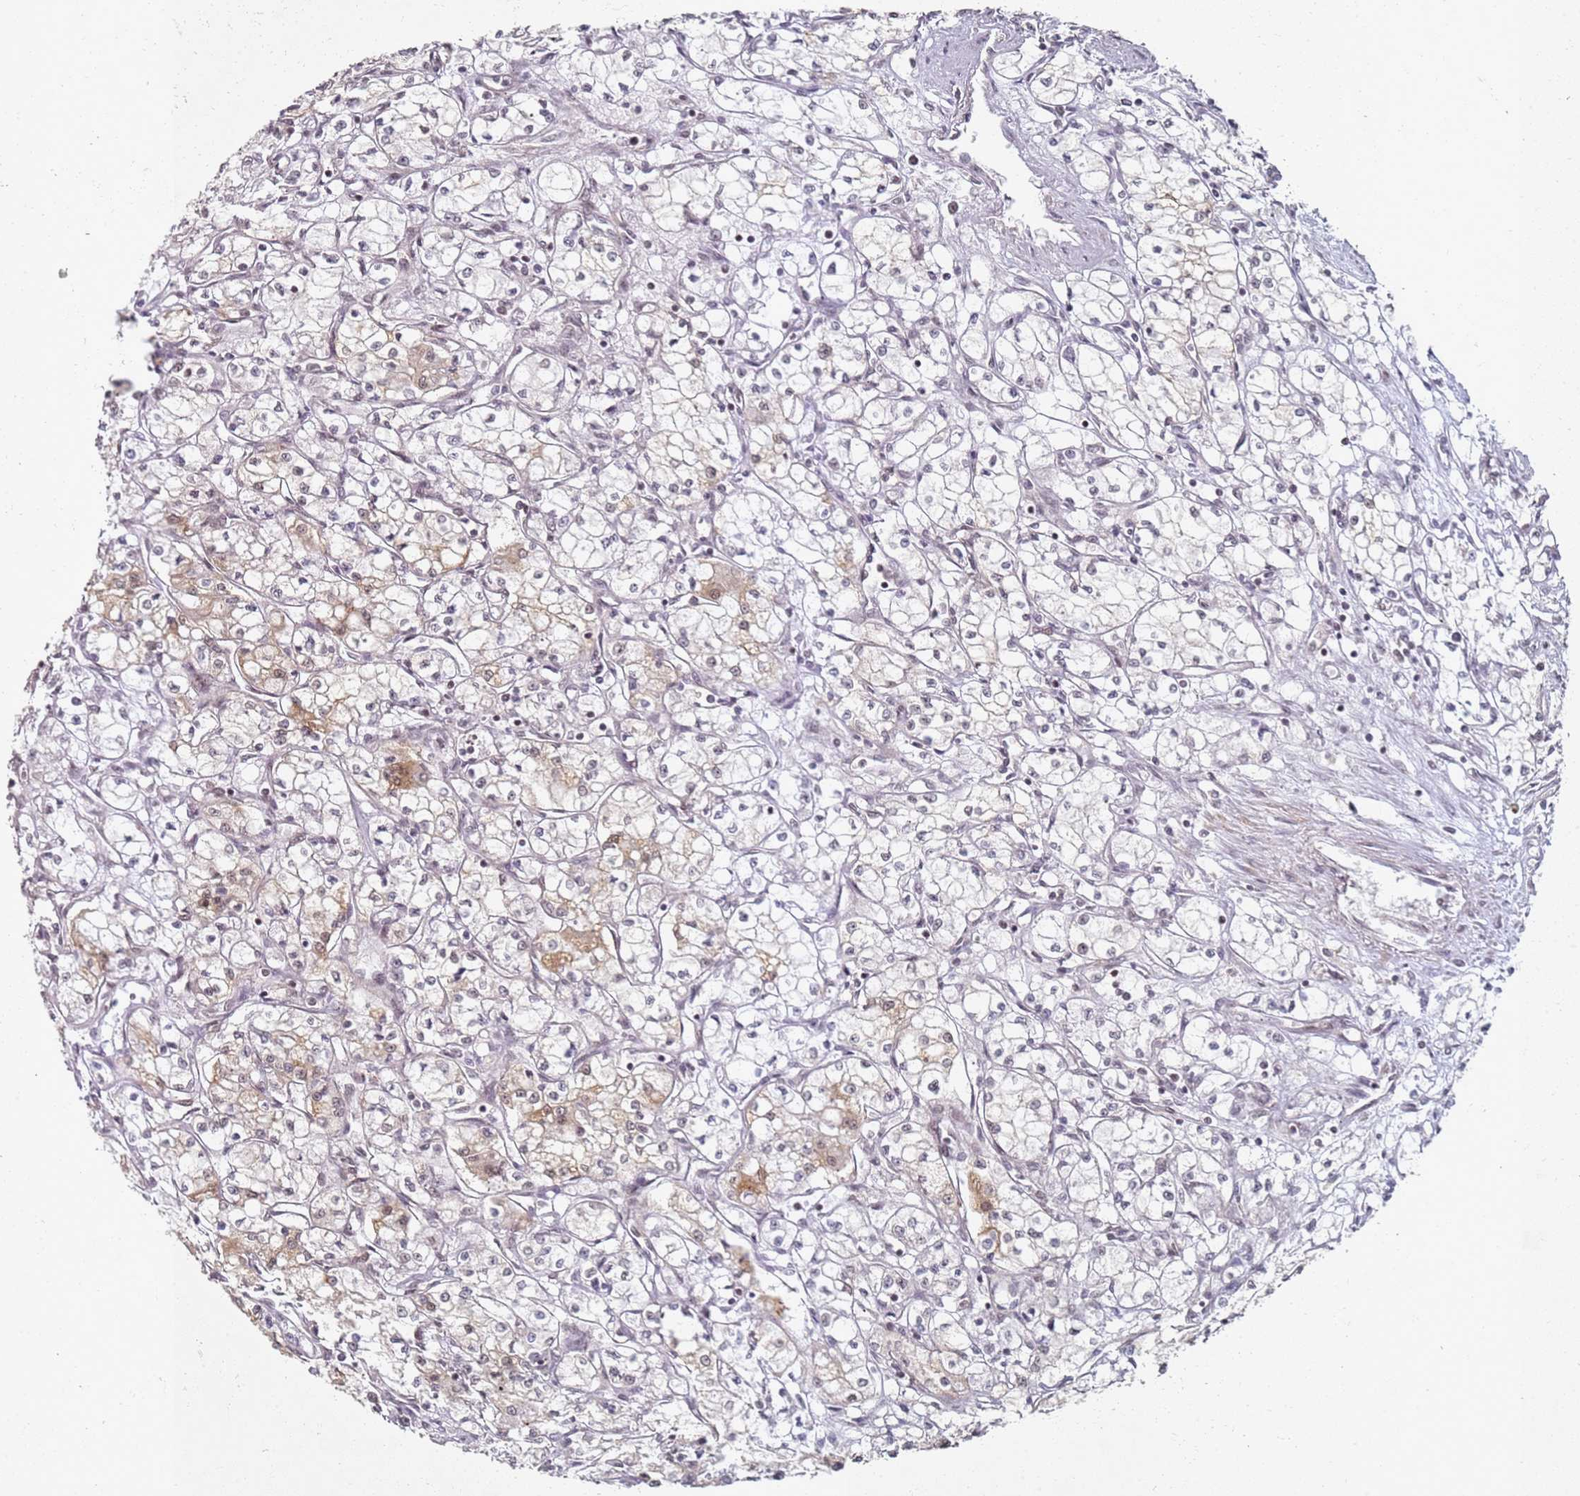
{"staining": {"intensity": "moderate", "quantity": "<25%", "location": "cytoplasmic/membranous,nuclear"}, "tissue": "renal cancer", "cell_type": "Tumor cells", "image_type": "cancer", "snomed": [{"axis": "morphology", "description": "Adenocarcinoma, NOS"}, {"axis": "topography", "description": "Kidney"}], "caption": "Renal cancer tissue reveals moderate cytoplasmic/membranous and nuclear expression in about <25% of tumor cells, visualized by immunohistochemistry.", "gene": "ATF6B", "patient": {"sex": "male", "age": 59}}